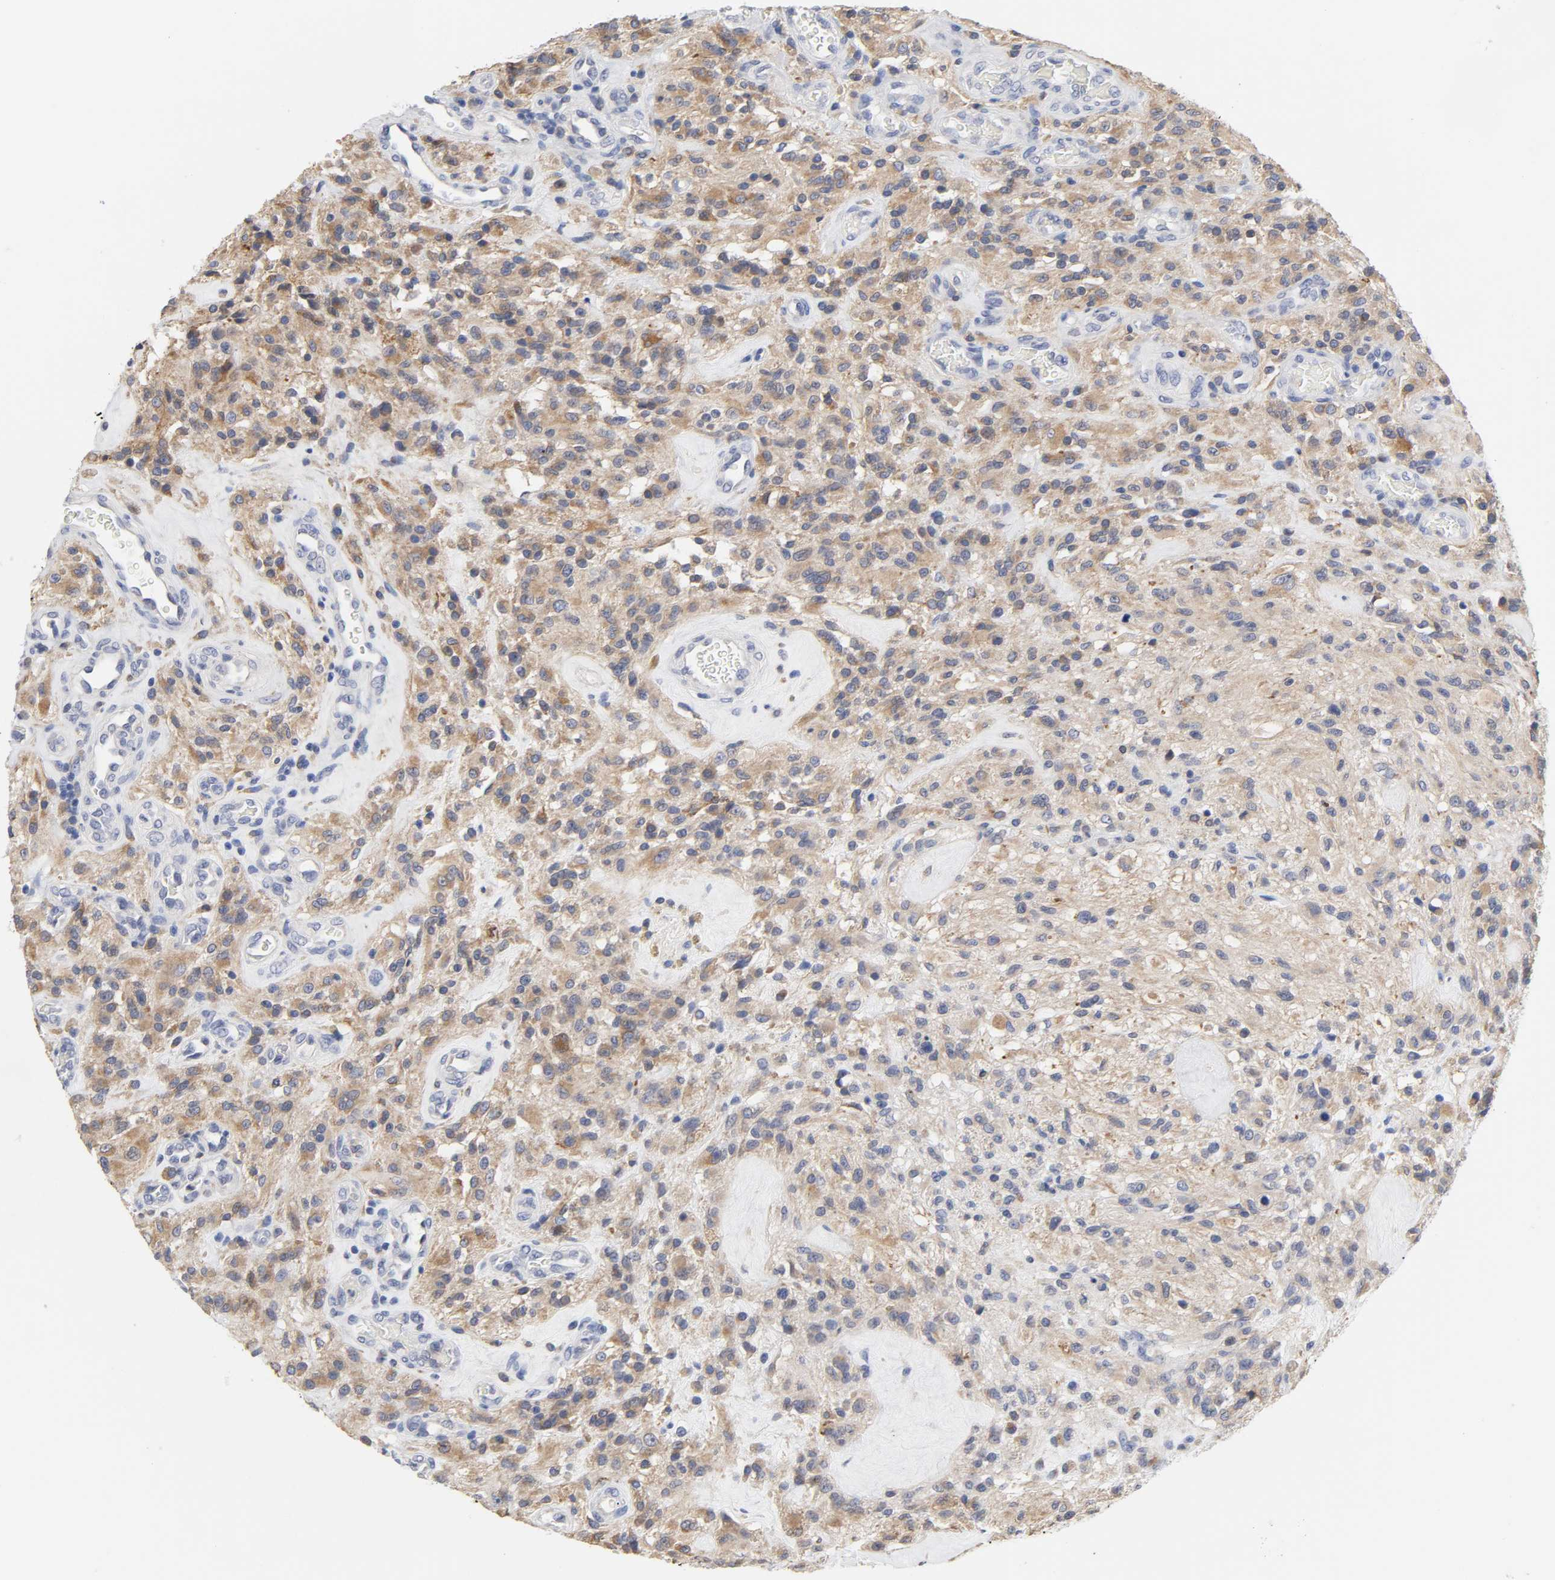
{"staining": {"intensity": "moderate", "quantity": ">75%", "location": "cytoplasmic/membranous"}, "tissue": "glioma", "cell_type": "Tumor cells", "image_type": "cancer", "snomed": [{"axis": "morphology", "description": "Normal tissue, NOS"}, {"axis": "morphology", "description": "Glioma, malignant, High grade"}, {"axis": "topography", "description": "Cerebral cortex"}], "caption": "Glioma stained for a protein reveals moderate cytoplasmic/membranous positivity in tumor cells.", "gene": "HCK", "patient": {"sex": "male", "age": 56}}